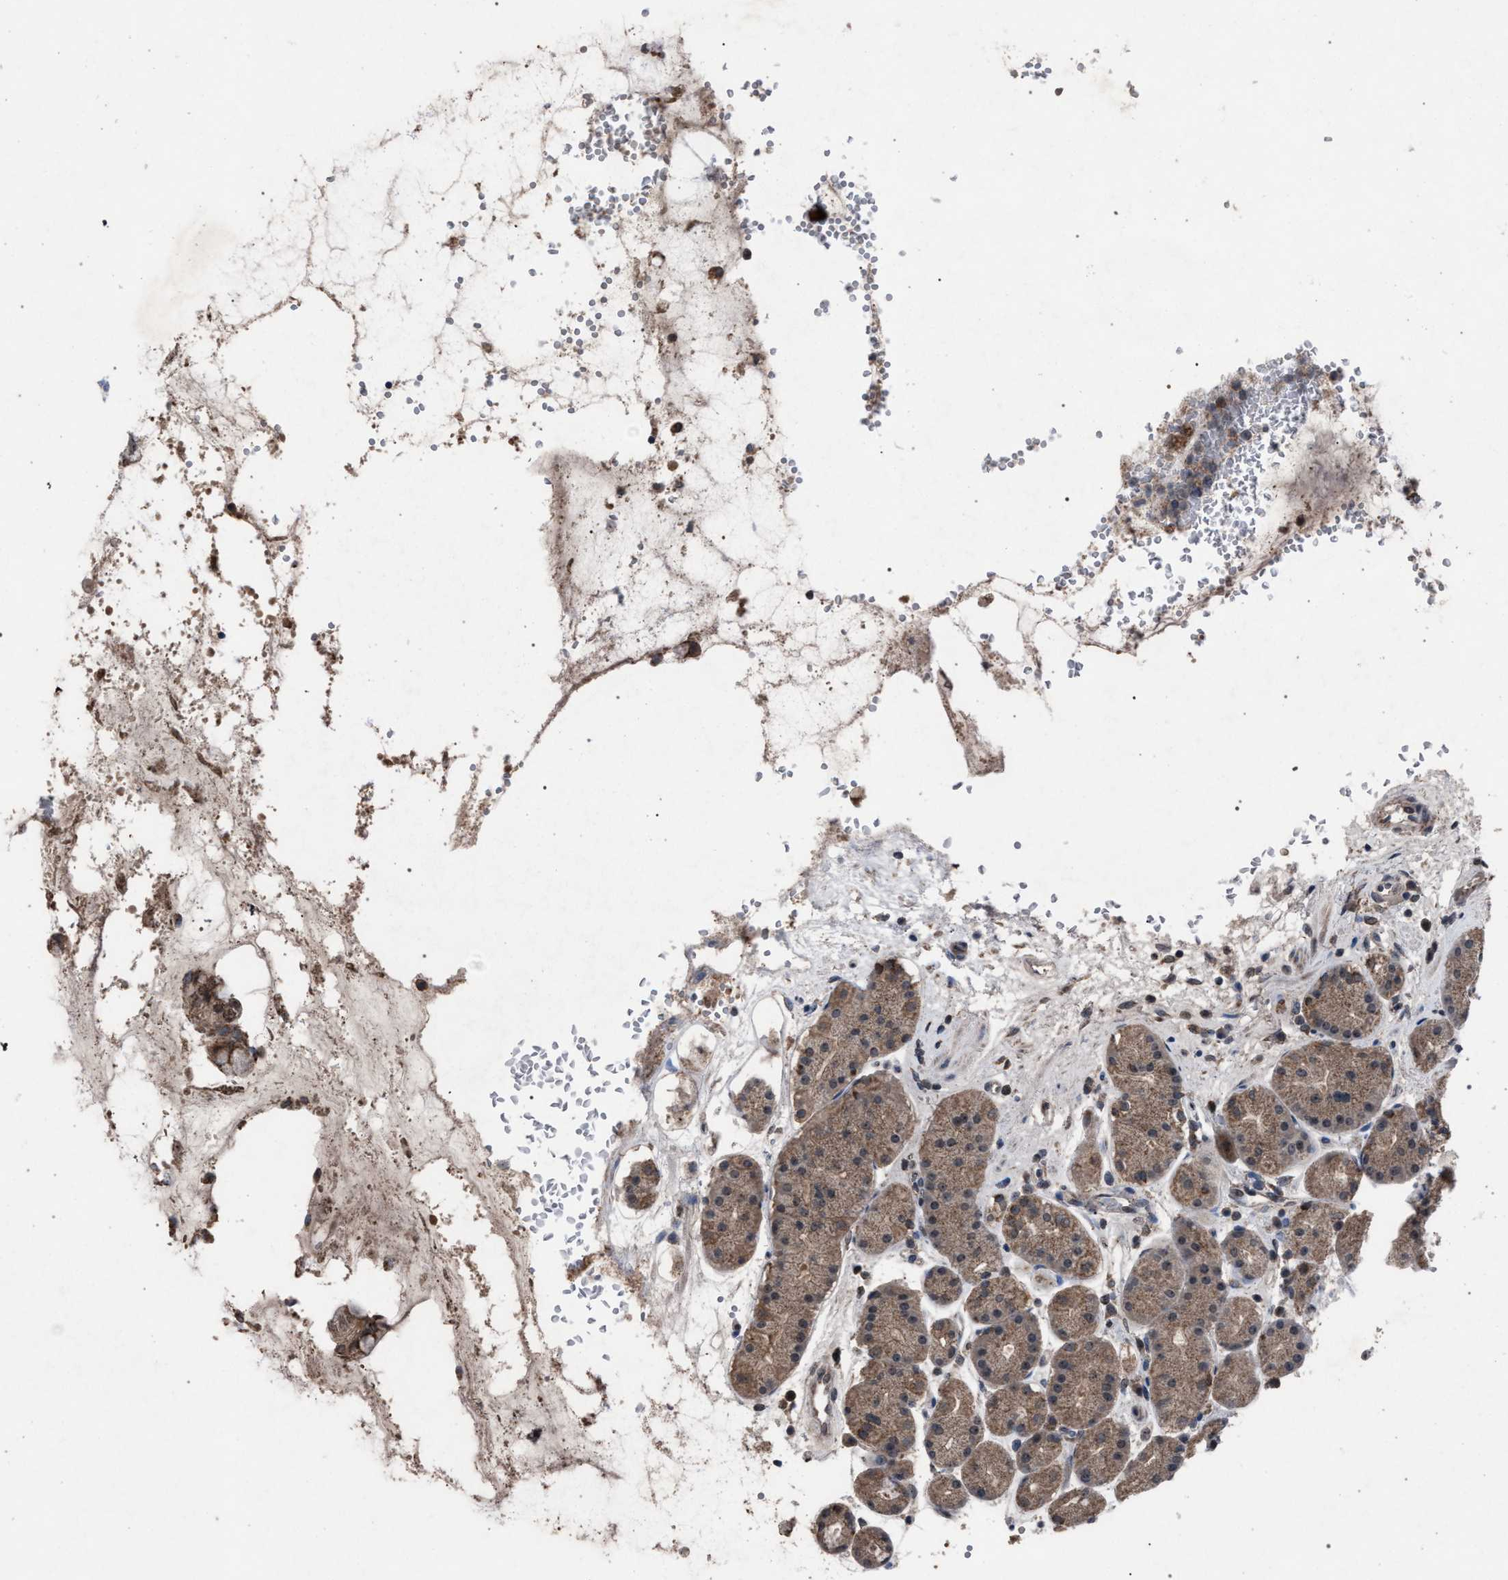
{"staining": {"intensity": "strong", "quantity": ">75%", "location": "cytoplasmic/membranous"}, "tissue": "stomach", "cell_type": "Glandular cells", "image_type": "normal", "snomed": [{"axis": "morphology", "description": "Normal tissue, NOS"}, {"axis": "topography", "description": "Stomach"}, {"axis": "topography", "description": "Stomach, lower"}], "caption": "Glandular cells reveal strong cytoplasmic/membranous positivity in approximately >75% of cells in benign stomach.", "gene": "HSD17B4", "patient": {"sex": "female", "age": 56}}